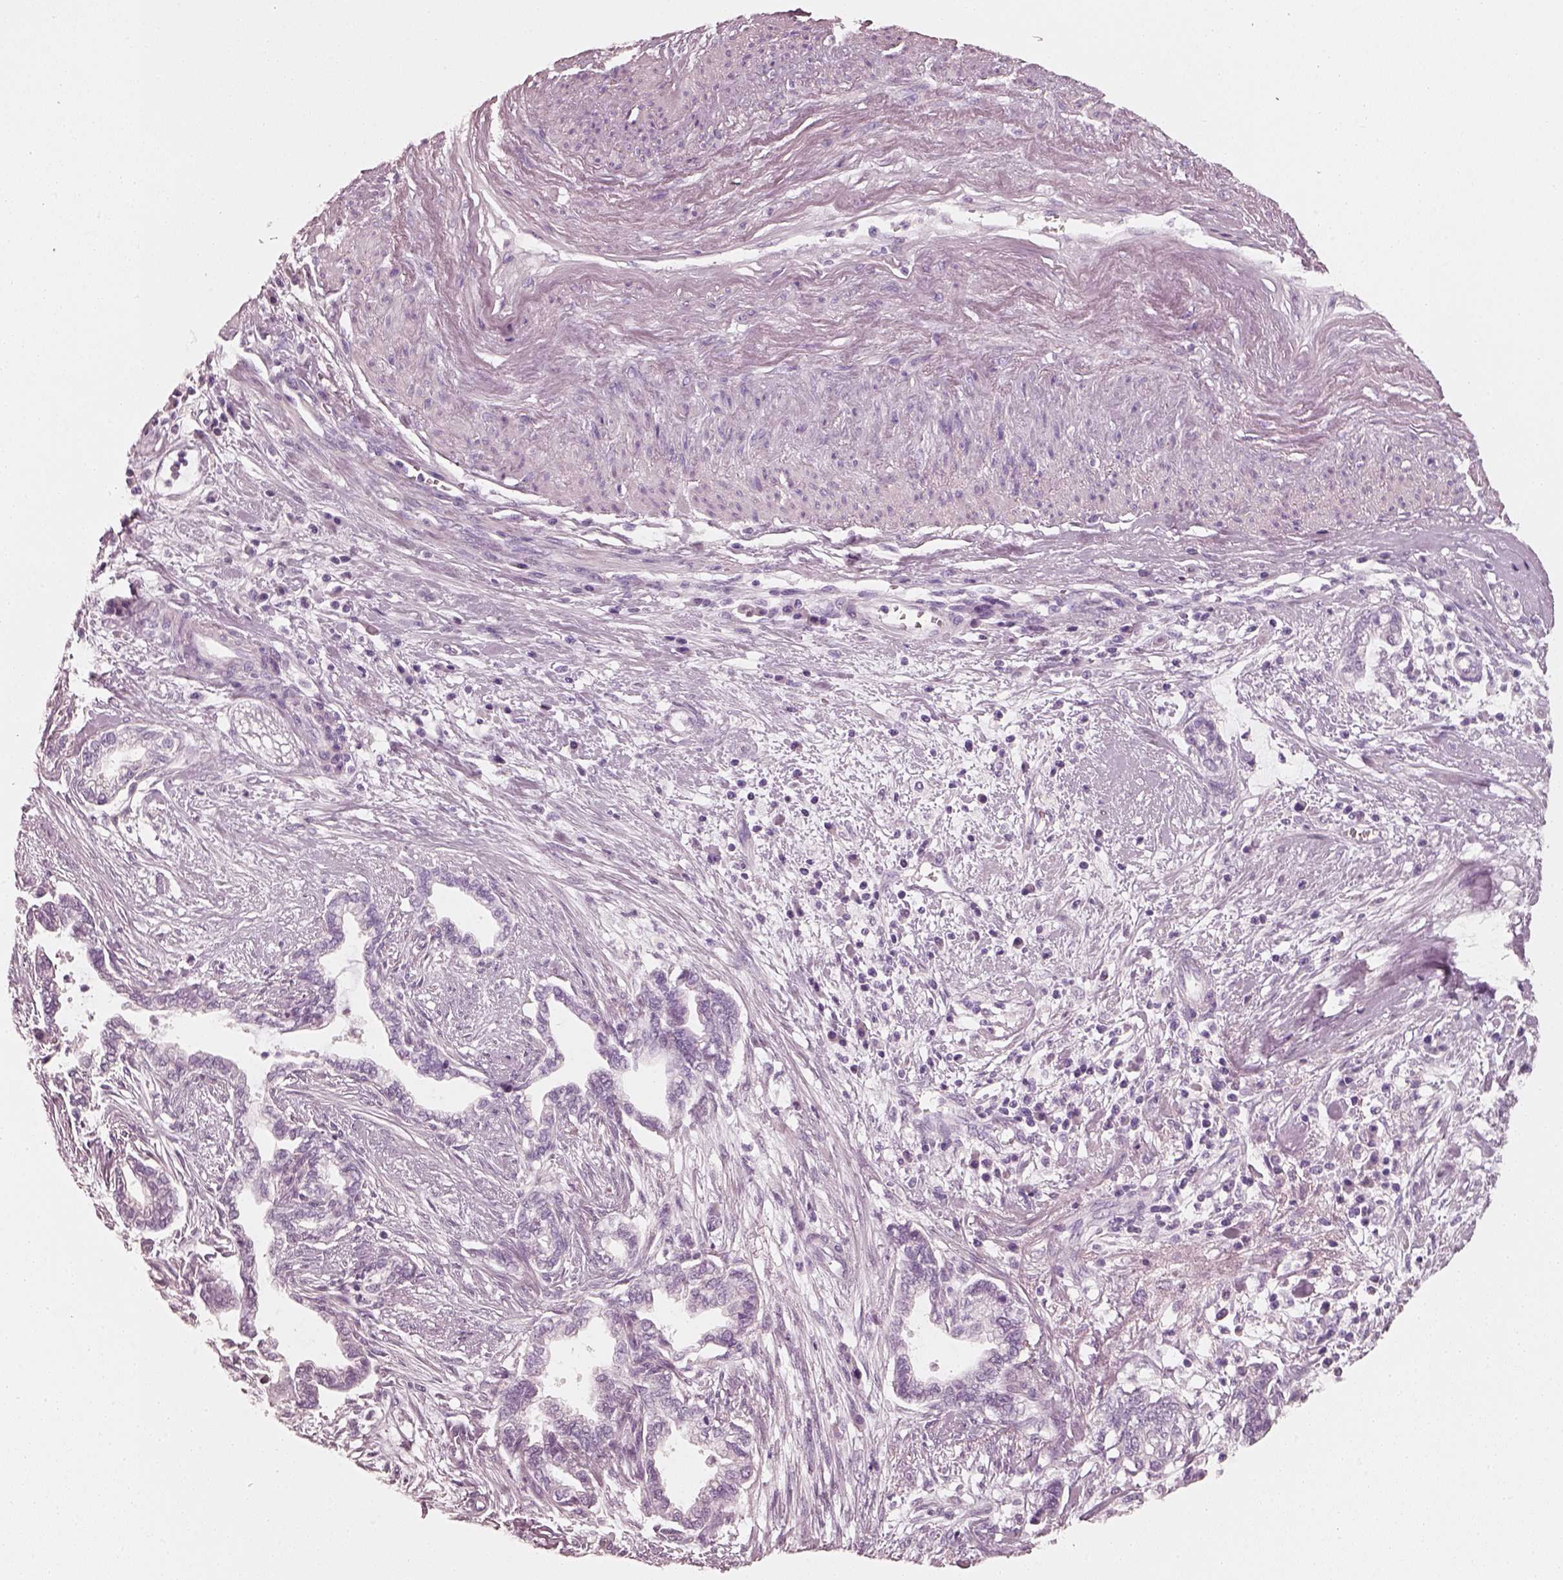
{"staining": {"intensity": "negative", "quantity": "none", "location": "none"}, "tissue": "cervical cancer", "cell_type": "Tumor cells", "image_type": "cancer", "snomed": [{"axis": "morphology", "description": "Adenocarcinoma, NOS"}, {"axis": "topography", "description": "Cervix"}], "caption": "Cervical cancer (adenocarcinoma) was stained to show a protein in brown. There is no significant staining in tumor cells.", "gene": "RS1", "patient": {"sex": "female", "age": 62}}